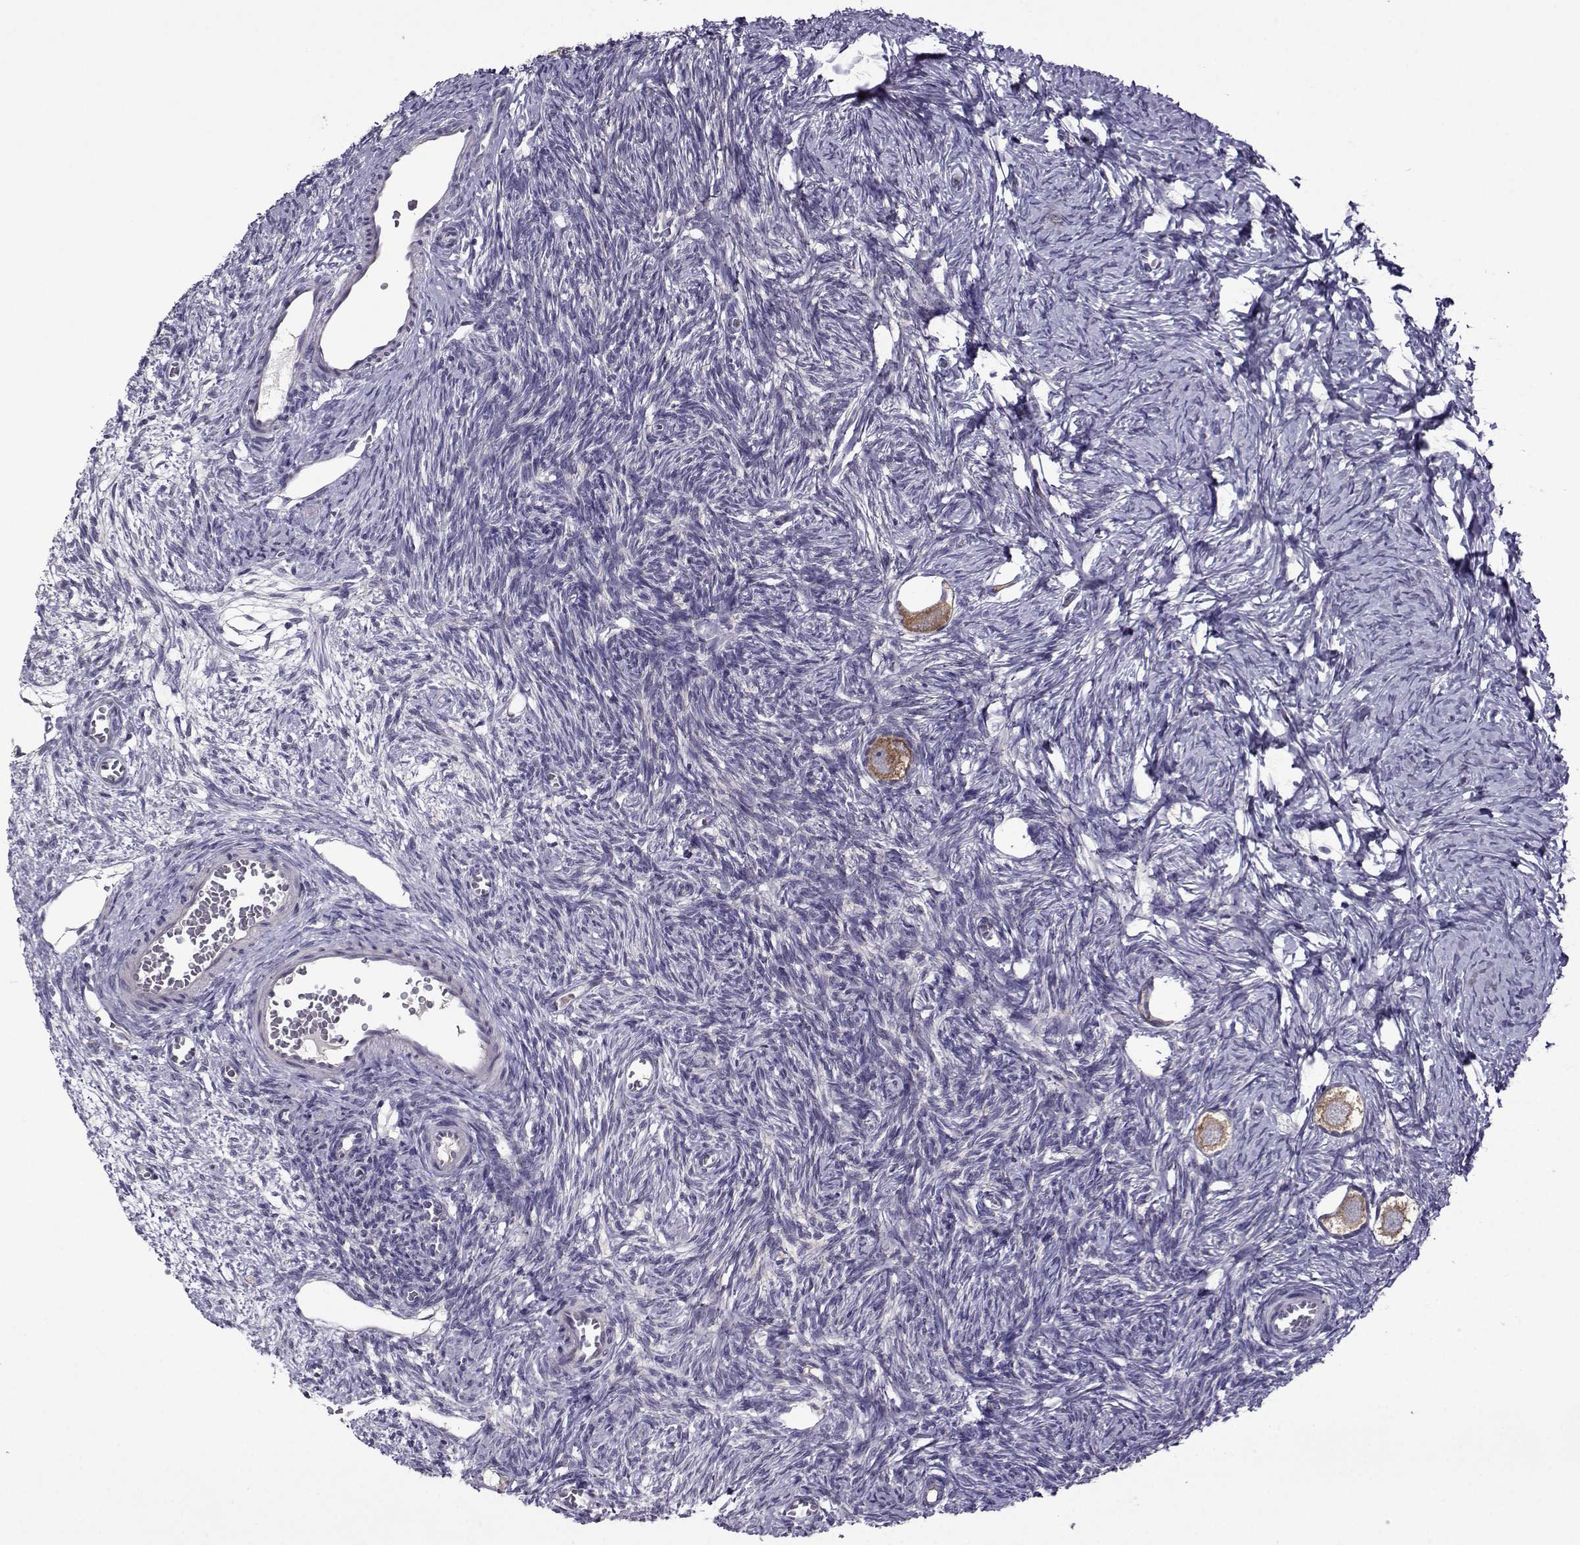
{"staining": {"intensity": "moderate", "quantity": ">75%", "location": "cytoplasmic/membranous"}, "tissue": "ovary", "cell_type": "Follicle cells", "image_type": "normal", "snomed": [{"axis": "morphology", "description": "Normal tissue, NOS"}, {"axis": "topography", "description": "Ovary"}], "caption": "Immunohistochemical staining of benign human ovary displays medium levels of moderate cytoplasmic/membranous positivity in approximately >75% of follicle cells. (Stains: DAB in brown, nuclei in blue, Microscopy: brightfield microscopy at high magnification).", "gene": "DDX20", "patient": {"sex": "female", "age": 27}}